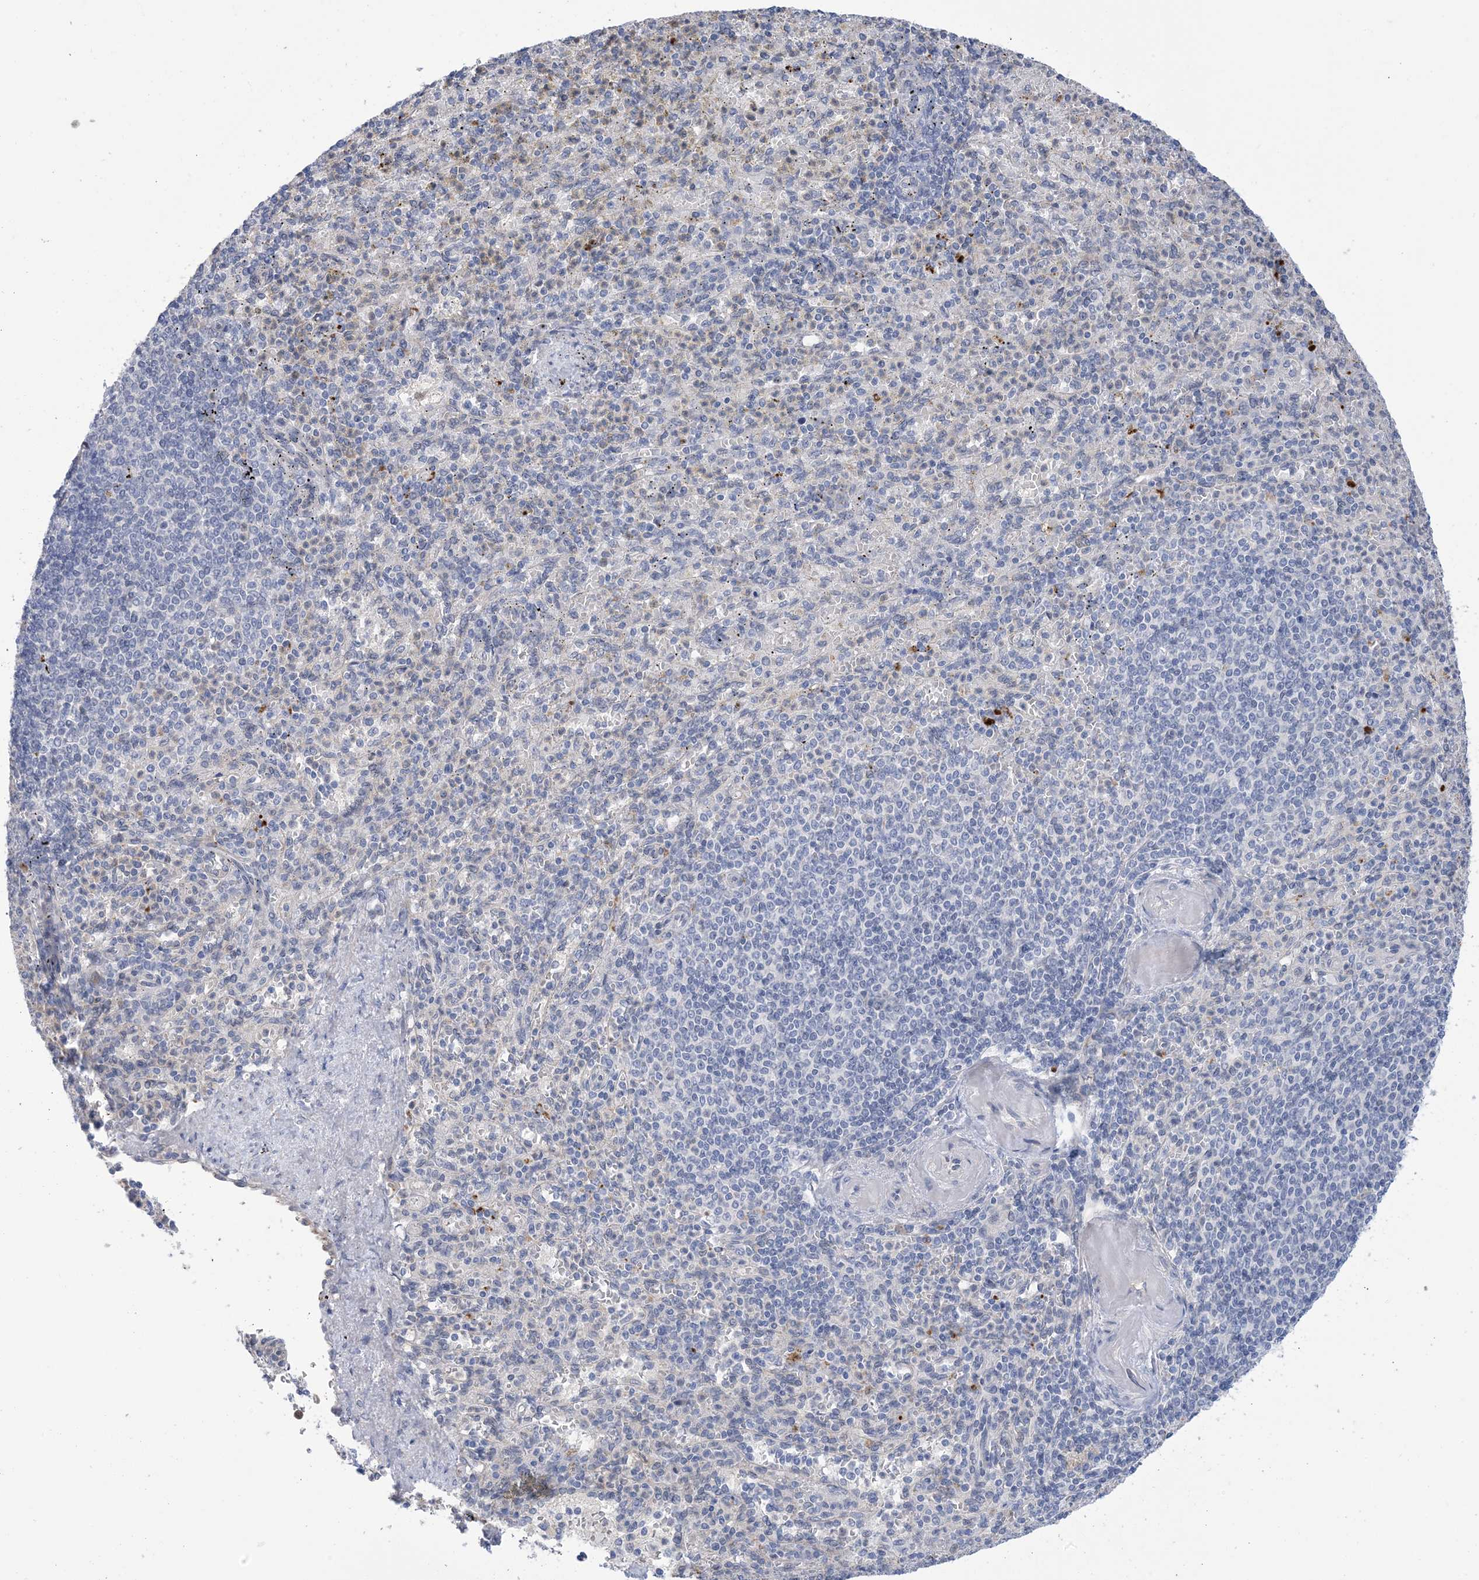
{"staining": {"intensity": "negative", "quantity": "none", "location": "none"}, "tissue": "spleen", "cell_type": "Cells in red pulp", "image_type": "normal", "snomed": [{"axis": "morphology", "description": "Normal tissue, NOS"}, {"axis": "topography", "description": "Spleen"}], "caption": "High magnification brightfield microscopy of normal spleen stained with DAB (3,3'-diaminobenzidine) (brown) and counterstained with hematoxylin (blue): cells in red pulp show no significant expression.", "gene": "TTYH1", "patient": {"sex": "female", "age": 74}}